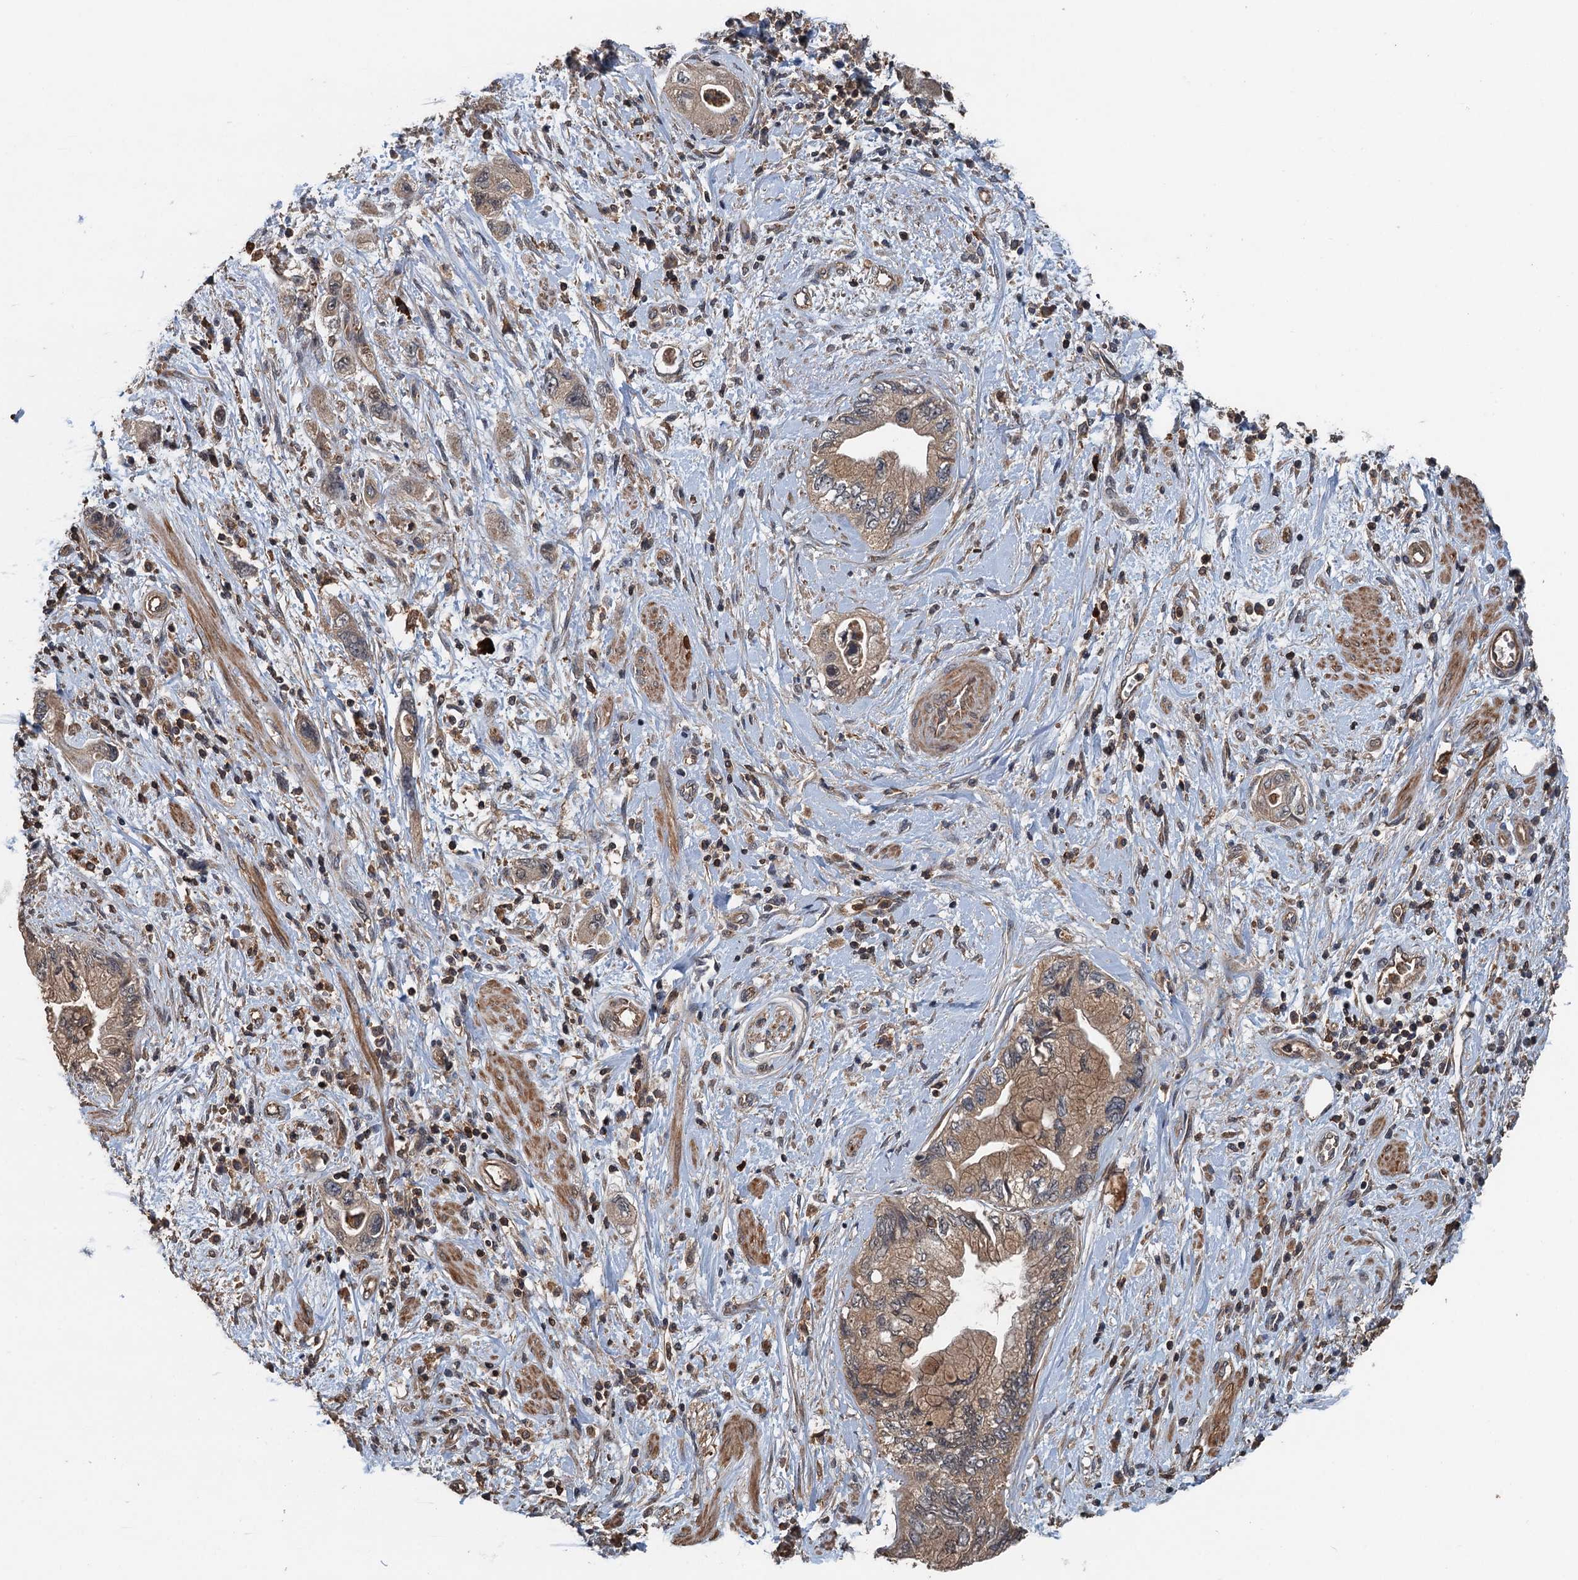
{"staining": {"intensity": "moderate", "quantity": ">75%", "location": "cytoplasmic/membranous"}, "tissue": "pancreatic cancer", "cell_type": "Tumor cells", "image_type": "cancer", "snomed": [{"axis": "morphology", "description": "Adenocarcinoma, NOS"}, {"axis": "topography", "description": "Pancreas"}], "caption": "A medium amount of moderate cytoplasmic/membranous staining is present in about >75% of tumor cells in pancreatic cancer tissue.", "gene": "BORCS5", "patient": {"sex": "female", "age": 73}}